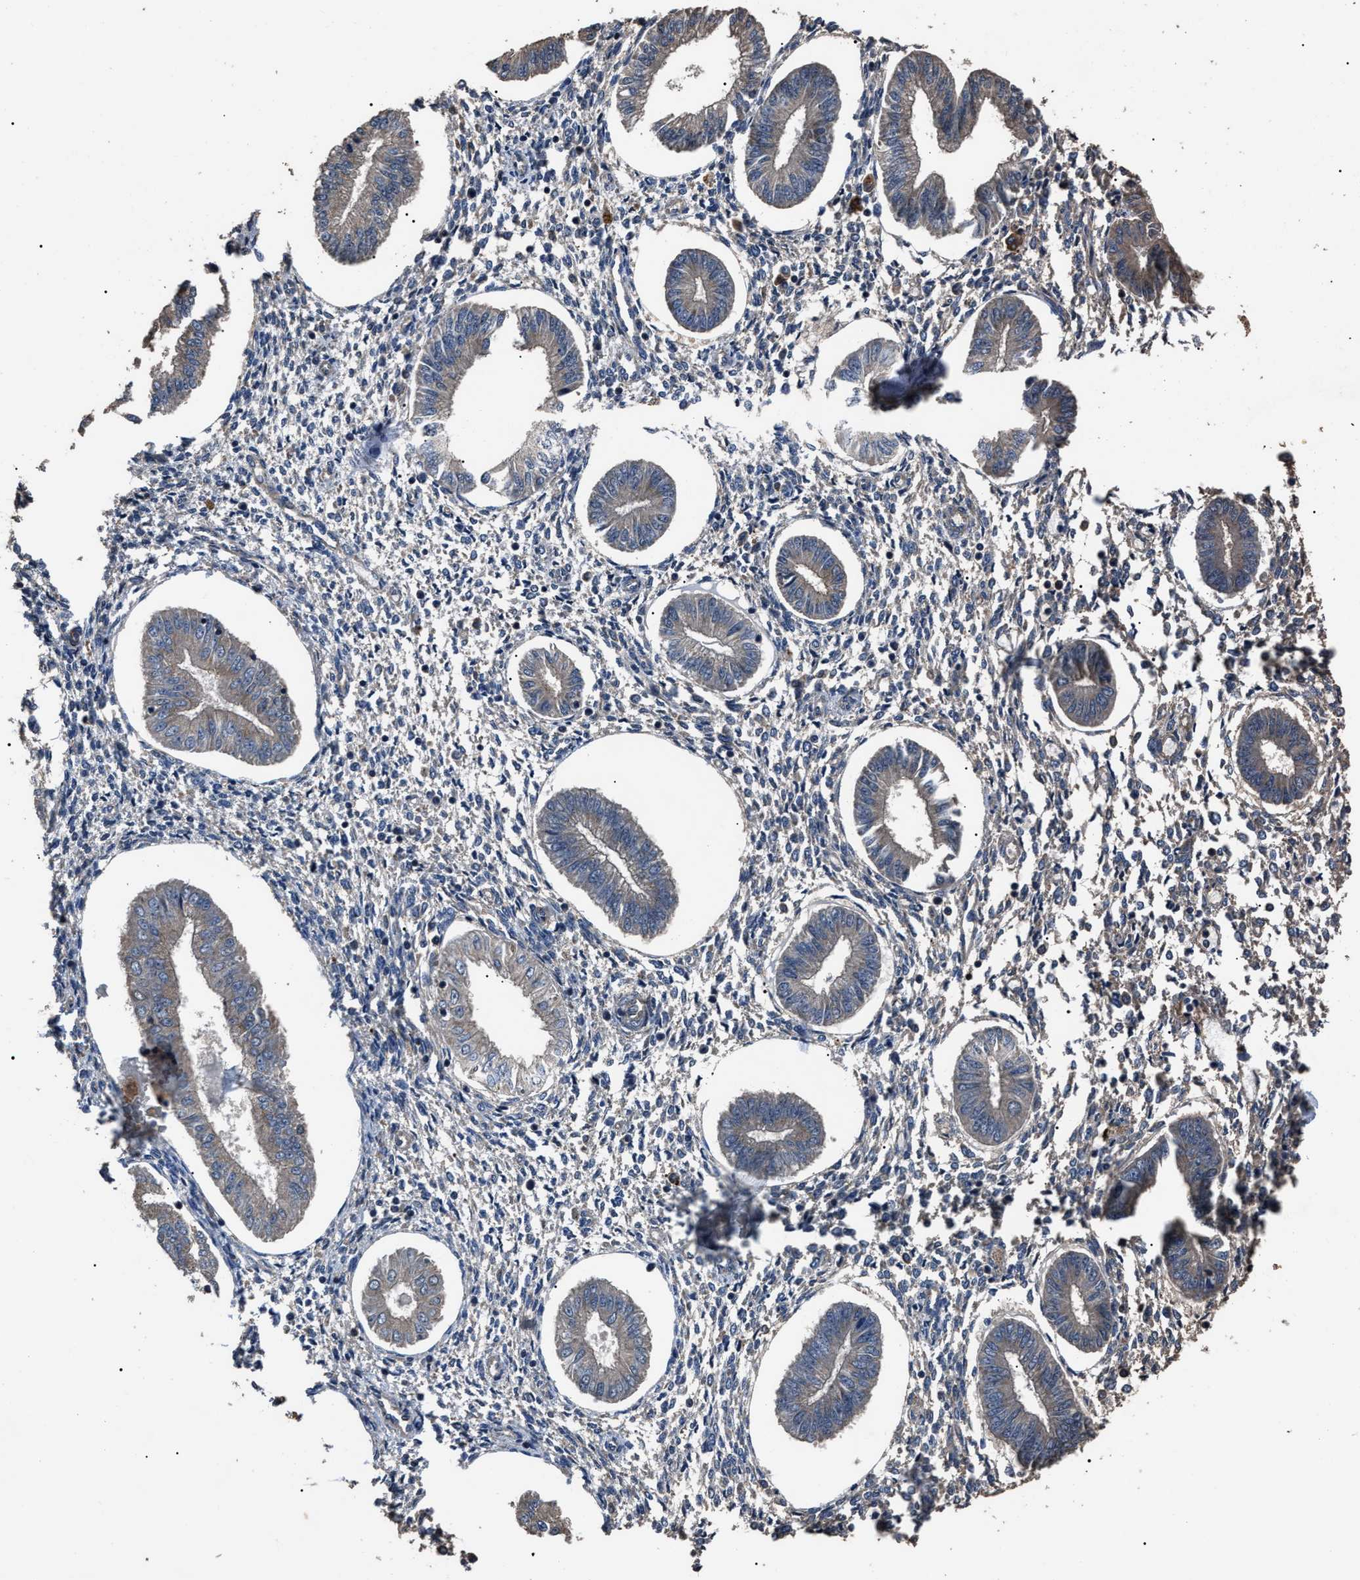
{"staining": {"intensity": "weak", "quantity": "<25%", "location": "cytoplasmic/membranous"}, "tissue": "endometrium", "cell_type": "Cells in endometrial stroma", "image_type": "normal", "snomed": [{"axis": "morphology", "description": "Normal tissue, NOS"}, {"axis": "topography", "description": "Endometrium"}], "caption": "DAB (3,3'-diaminobenzidine) immunohistochemical staining of benign human endometrium displays no significant expression in cells in endometrial stroma.", "gene": "RNF216", "patient": {"sex": "female", "age": 50}}